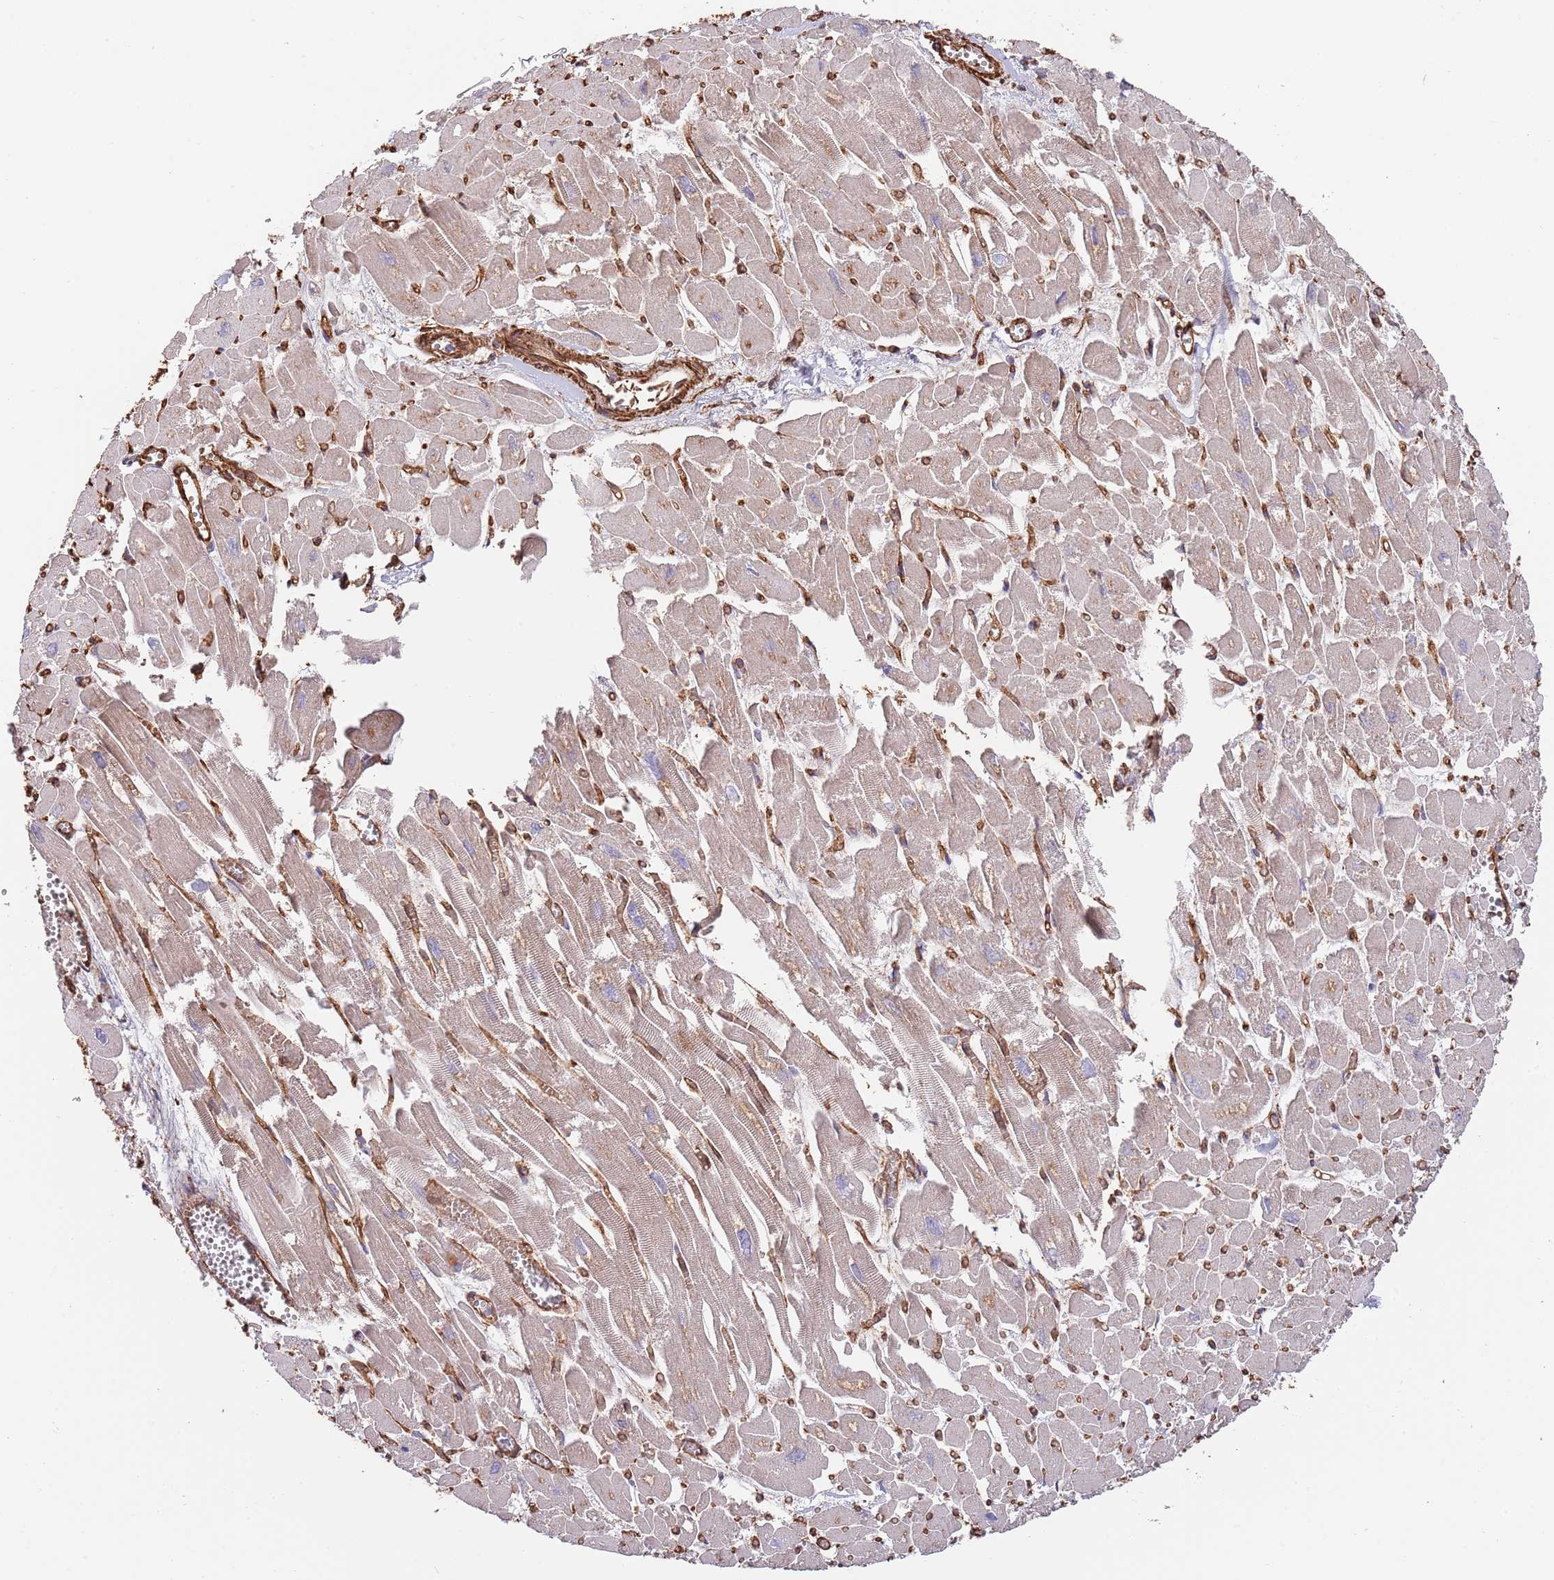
{"staining": {"intensity": "moderate", "quantity": ">75%", "location": "cytoplasmic/membranous"}, "tissue": "heart muscle", "cell_type": "Cardiomyocytes", "image_type": "normal", "snomed": [{"axis": "morphology", "description": "Normal tissue, NOS"}, {"axis": "topography", "description": "Heart"}], "caption": "Human heart muscle stained for a protein (brown) shows moderate cytoplasmic/membranous positive expression in about >75% of cardiomyocytes.", "gene": "BPNT1", "patient": {"sex": "male", "age": 54}}